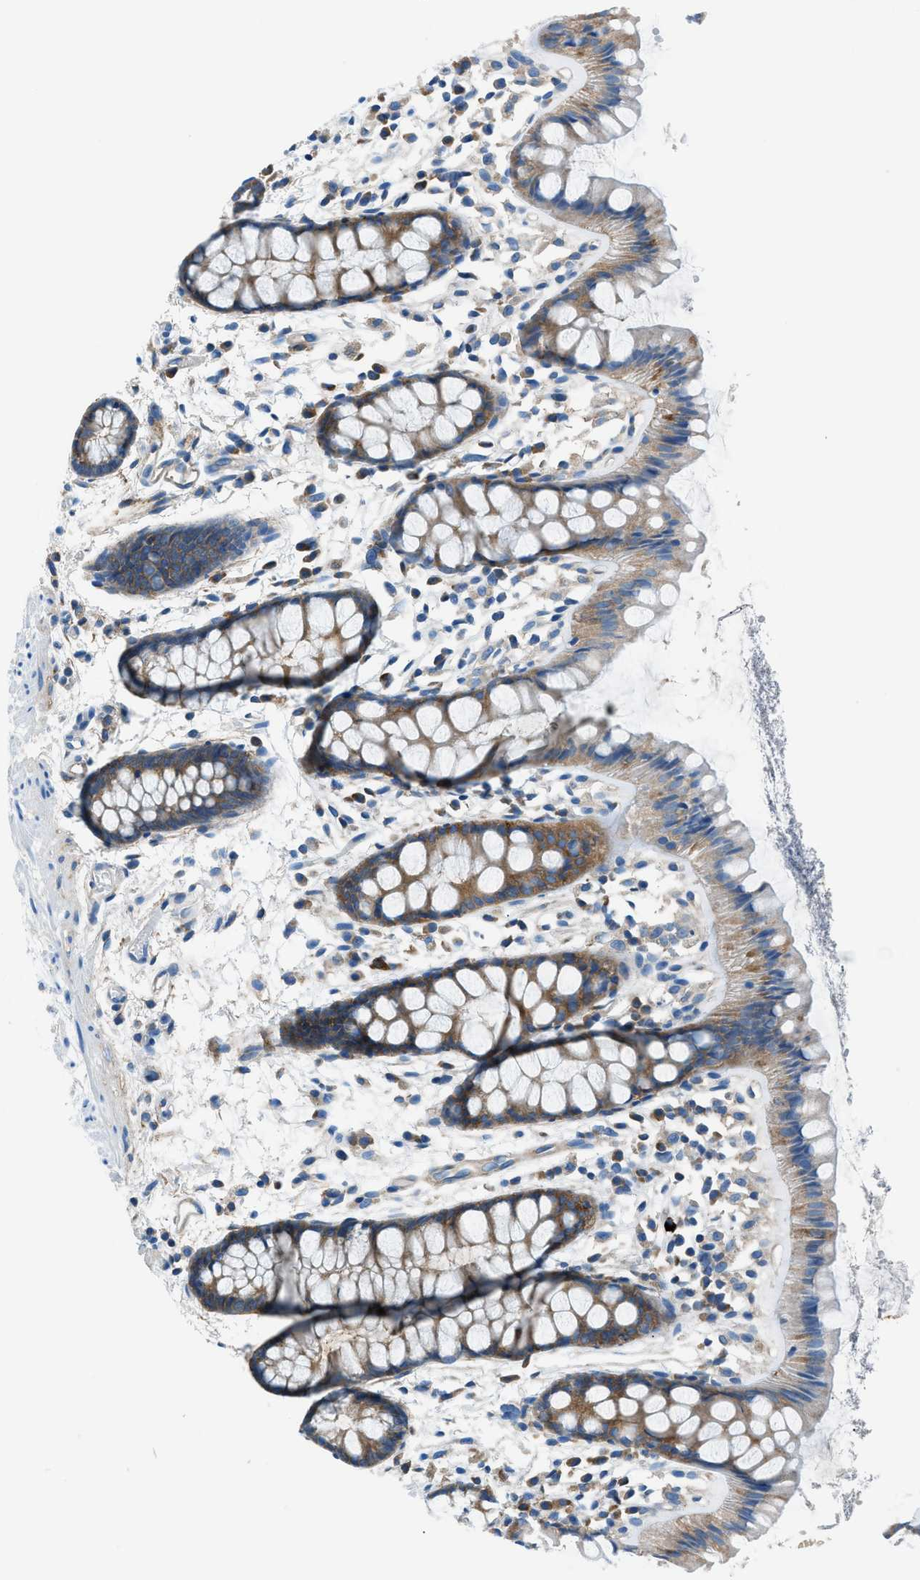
{"staining": {"intensity": "moderate", "quantity": ">75%", "location": "cytoplasmic/membranous"}, "tissue": "rectum", "cell_type": "Glandular cells", "image_type": "normal", "snomed": [{"axis": "morphology", "description": "Normal tissue, NOS"}, {"axis": "topography", "description": "Rectum"}], "caption": "Immunohistochemical staining of benign human rectum demonstrates >75% levels of moderate cytoplasmic/membranous protein expression in about >75% of glandular cells.", "gene": "SARS1", "patient": {"sex": "female", "age": 66}}